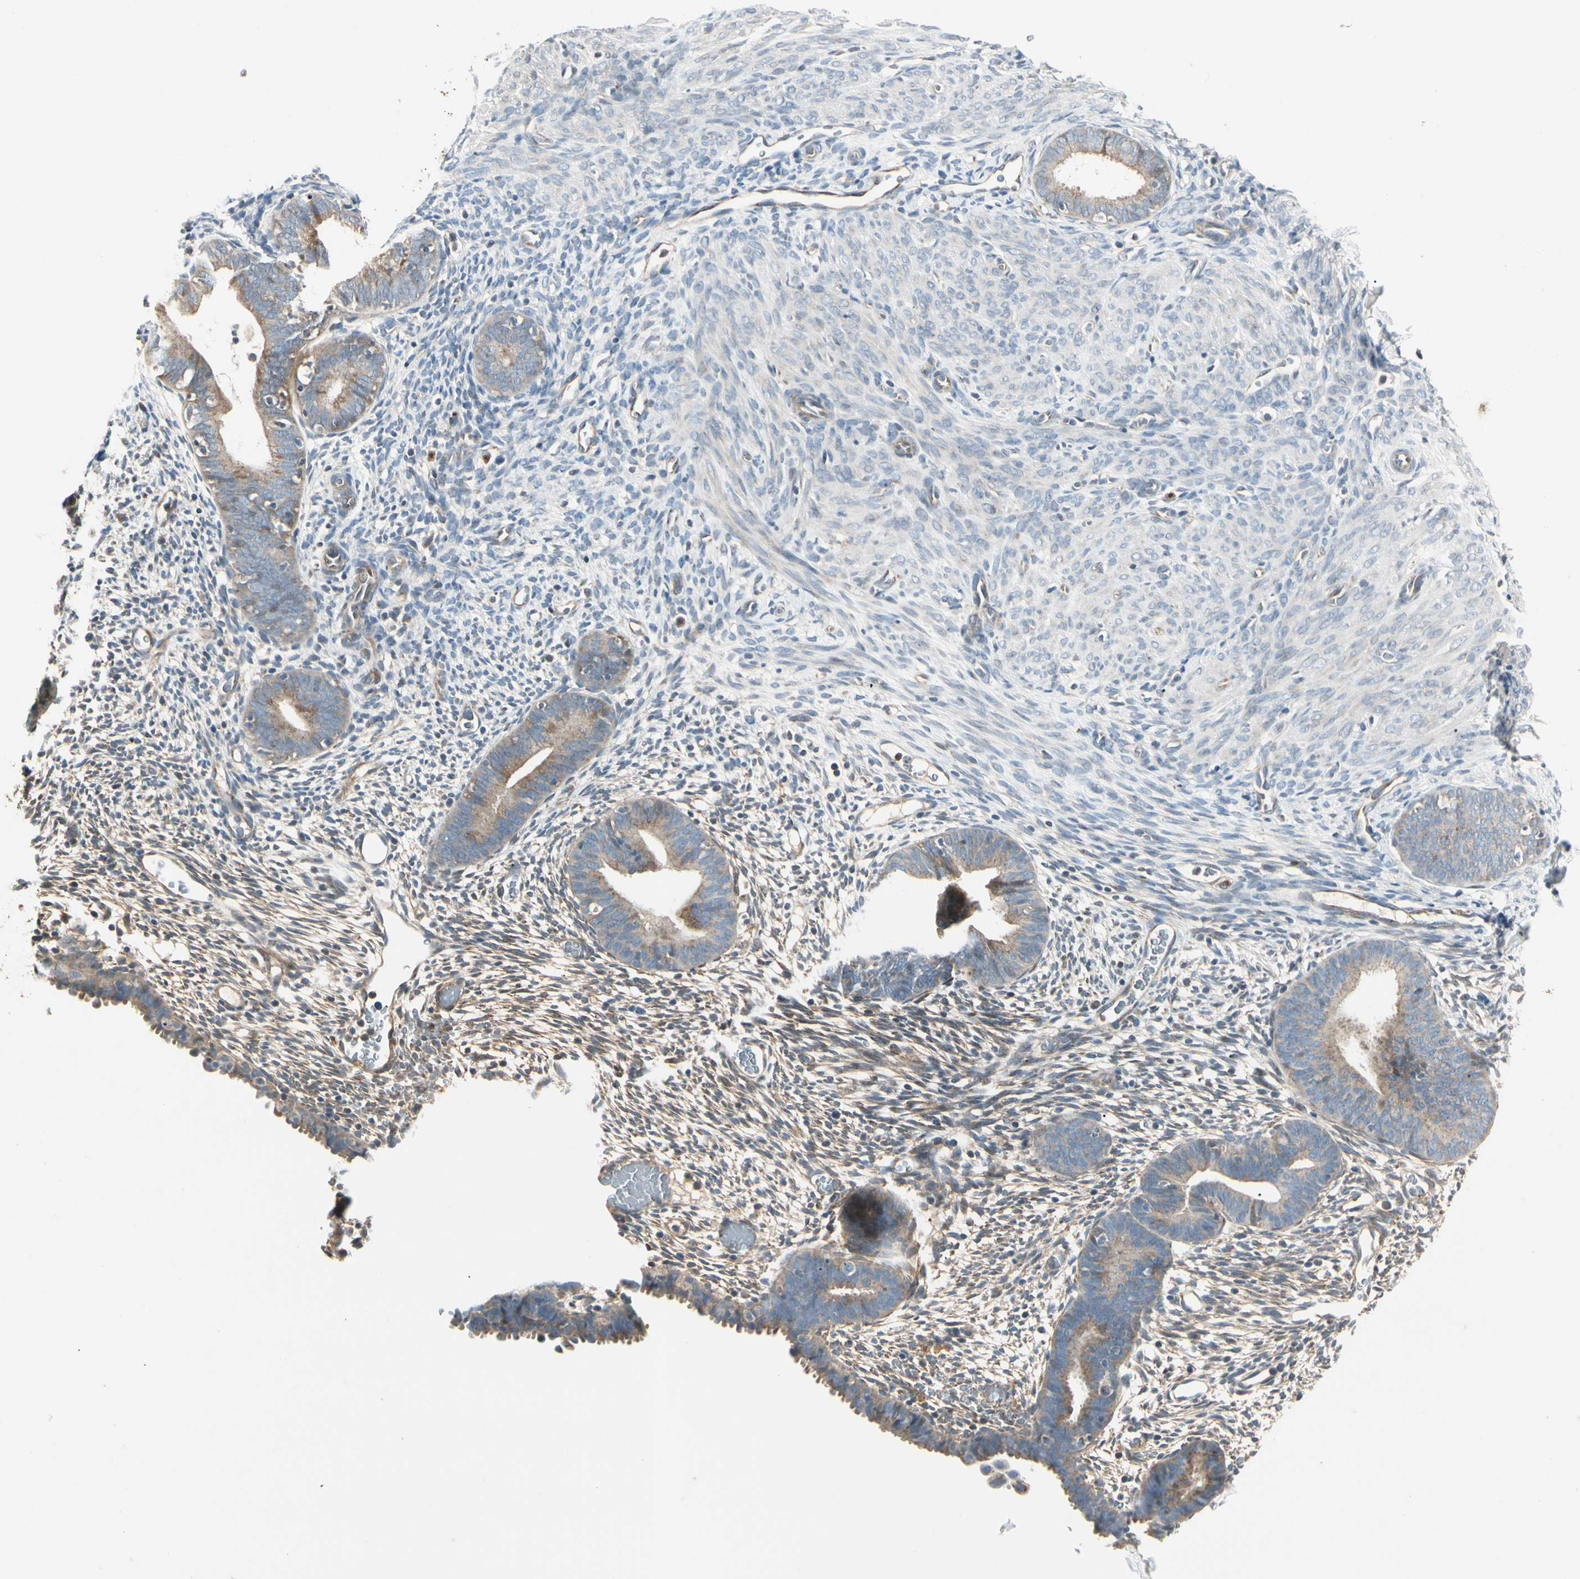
{"staining": {"intensity": "moderate", "quantity": "25%-75%", "location": "cytoplasmic/membranous"}, "tissue": "endometrium", "cell_type": "Cells in endometrial stroma", "image_type": "normal", "snomed": [{"axis": "morphology", "description": "Normal tissue, NOS"}, {"axis": "morphology", "description": "Atrophy, NOS"}, {"axis": "topography", "description": "Uterus"}, {"axis": "topography", "description": "Endometrium"}], "caption": "Protein expression analysis of normal human endometrium reveals moderate cytoplasmic/membranous staining in approximately 25%-75% of cells in endometrial stroma.", "gene": "ABCA3", "patient": {"sex": "female", "age": 68}}